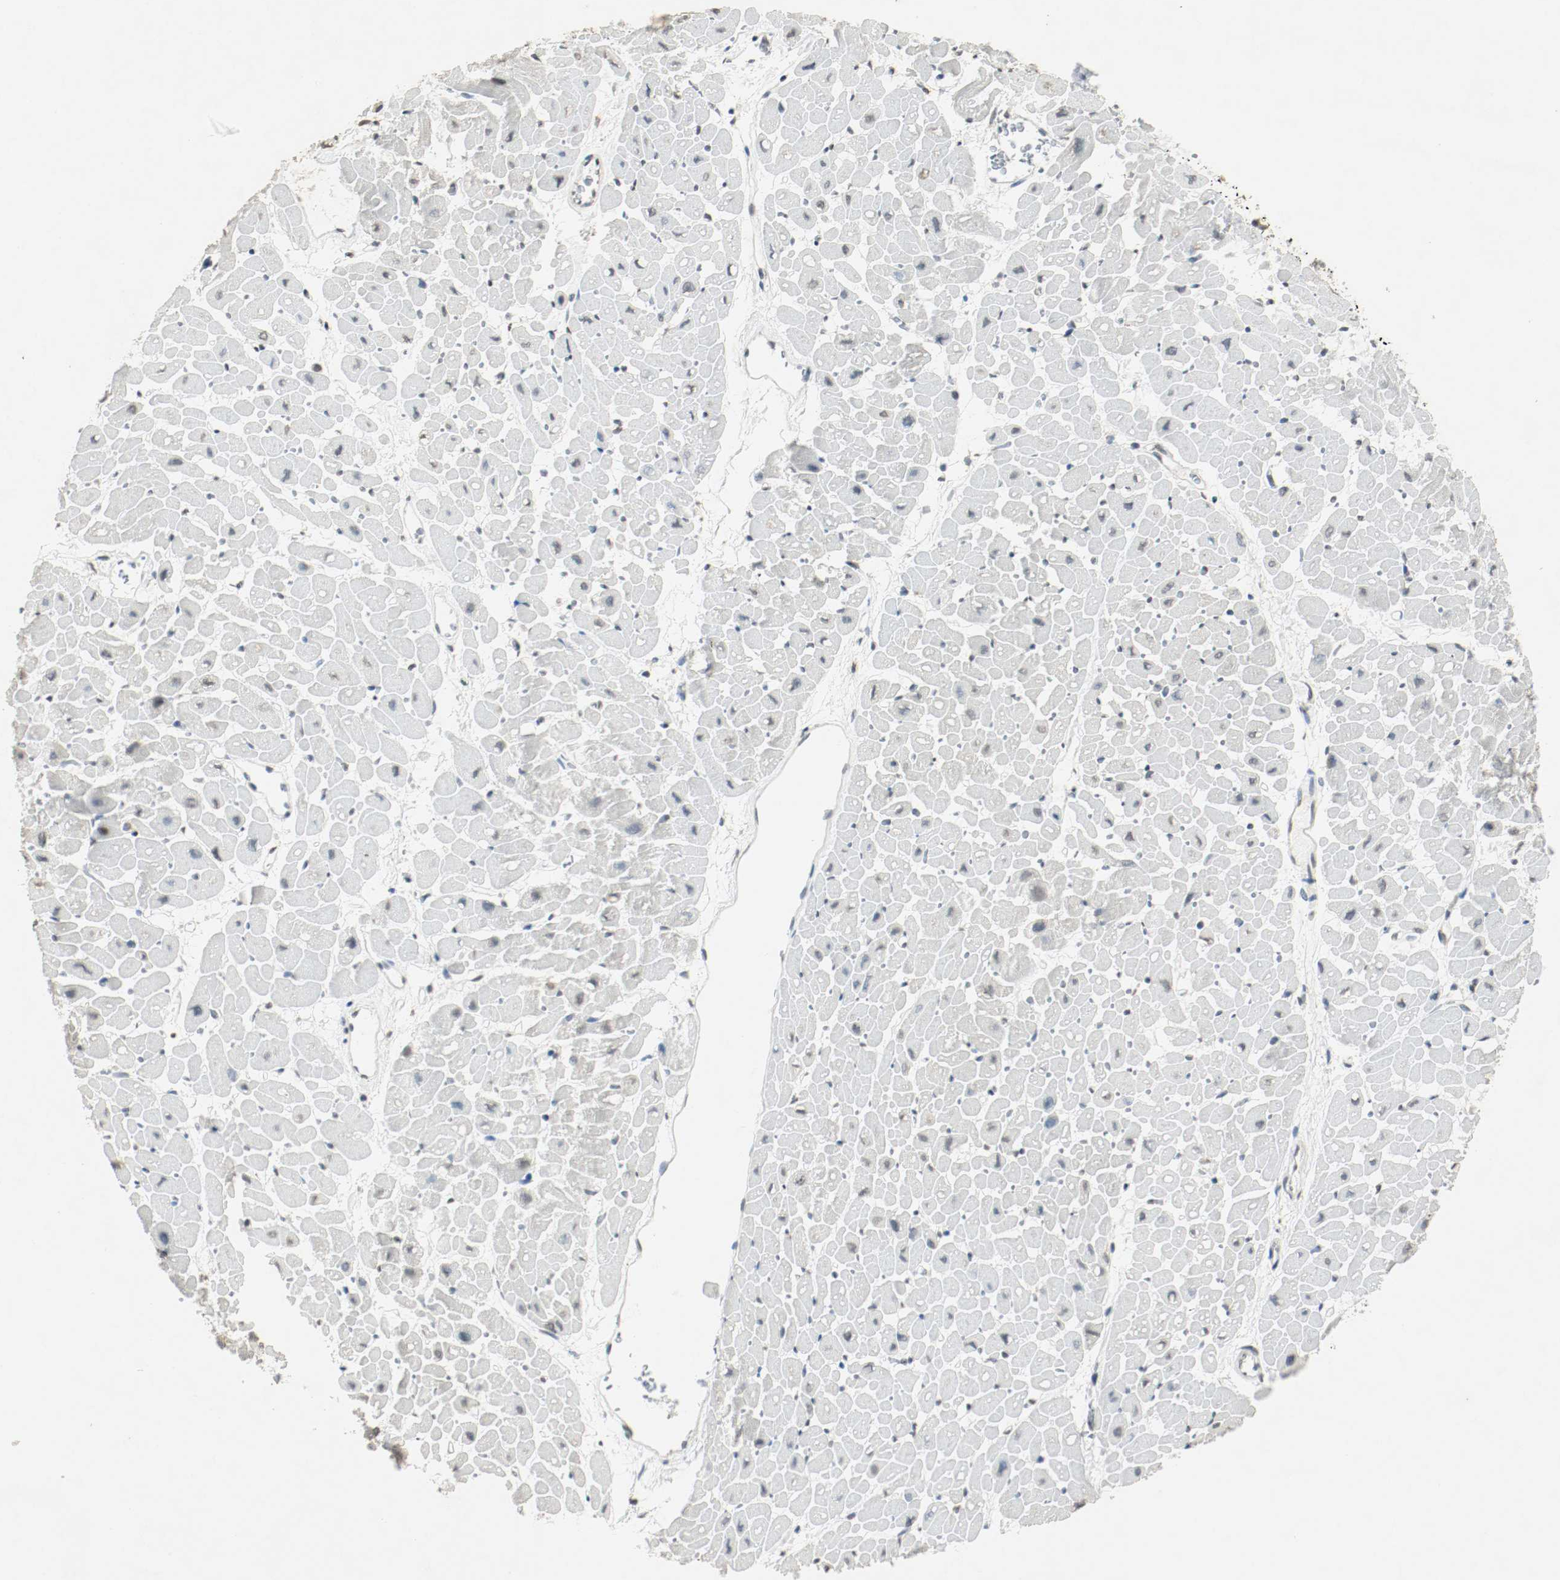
{"staining": {"intensity": "weak", "quantity": ">75%", "location": "nuclear"}, "tissue": "heart muscle", "cell_type": "Cardiomyocytes", "image_type": "normal", "snomed": [{"axis": "morphology", "description": "Normal tissue, NOS"}, {"axis": "topography", "description": "Heart"}], "caption": "Immunohistochemical staining of unremarkable heart muscle demonstrates >75% levels of weak nuclear protein expression in approximately >75% of cardiomyocytes.", "gene": "DNMT1", "patient": {"sex": "male", "age": 45}}